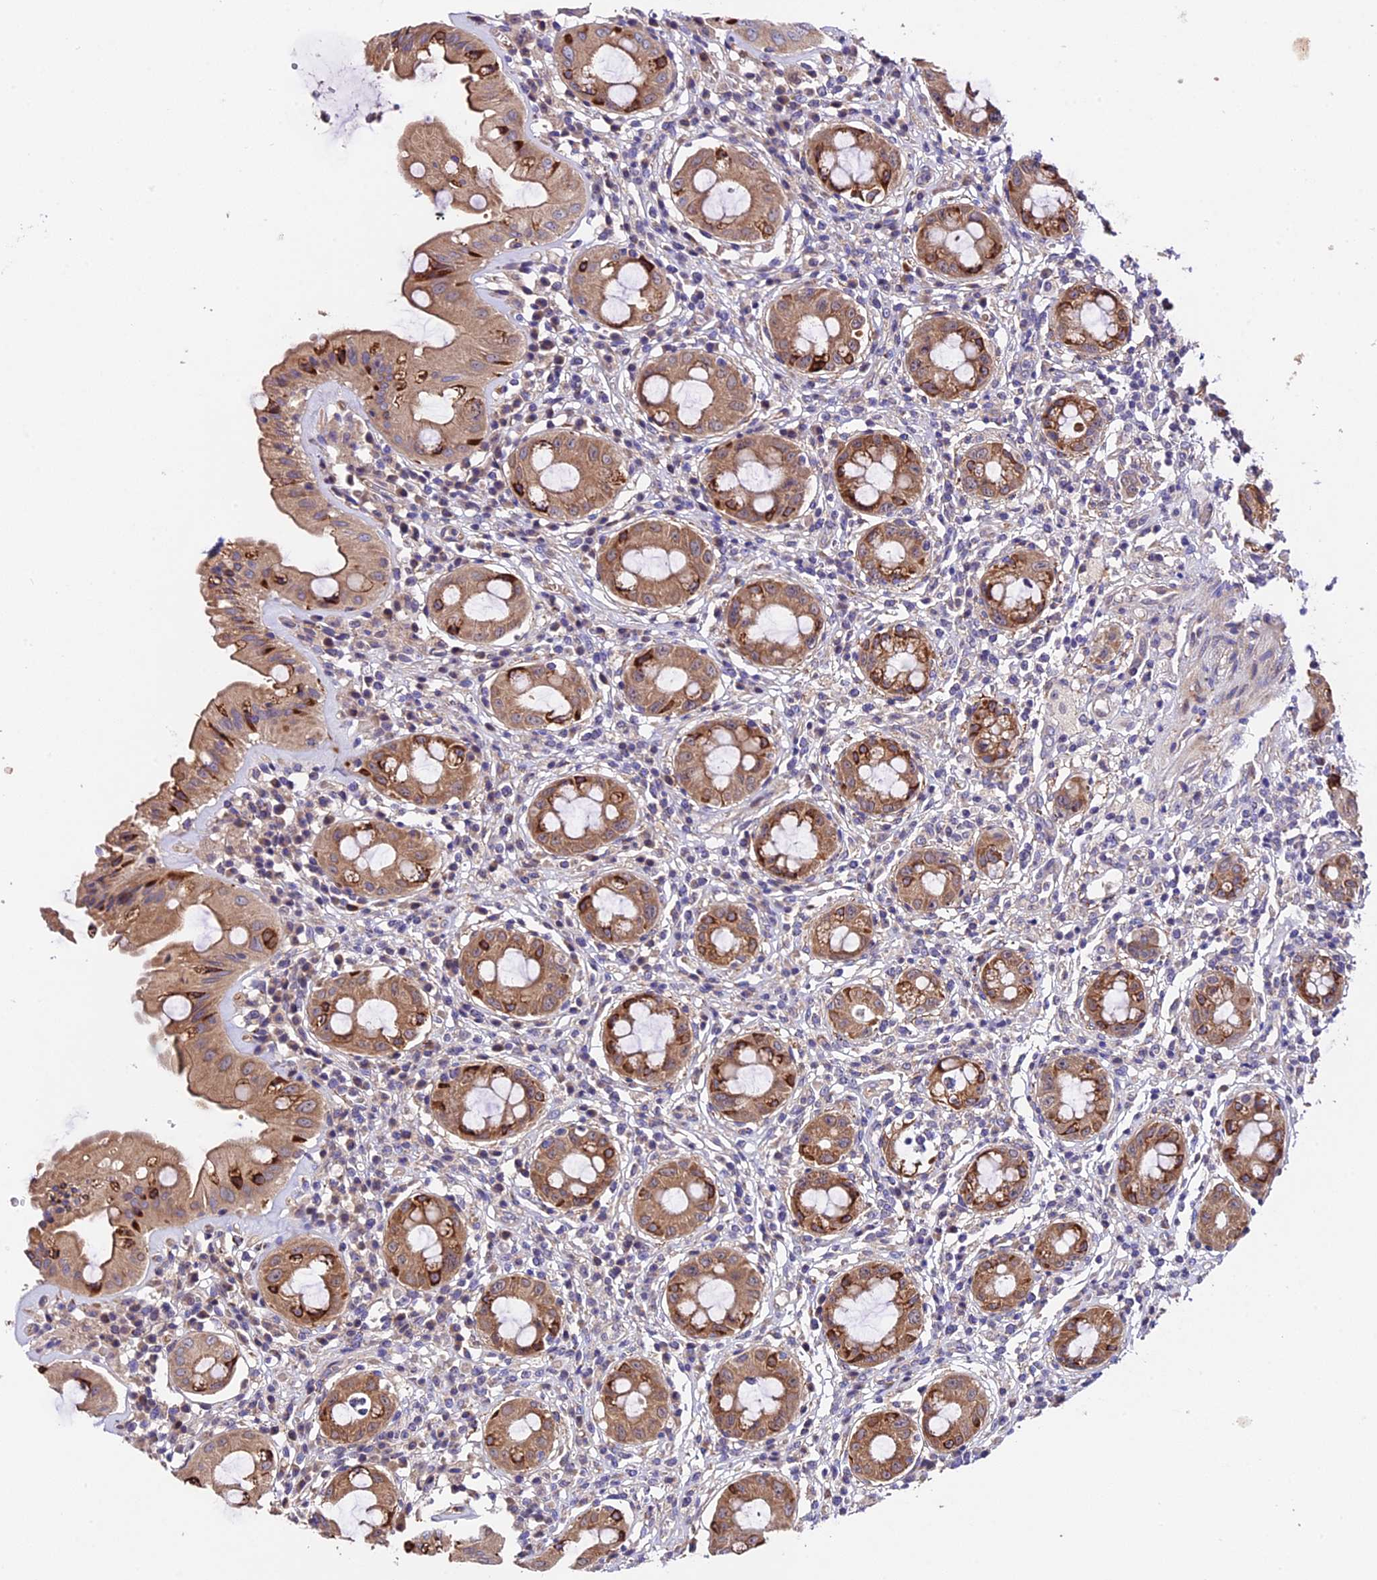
{"staining": {"intensity": "moderate", "quantity": ">75%", "location": "cytoplasmic/membranous"}, "tissue": "rectum", "cell_type": "Glandular cells", "image_type": "normal", "snomed": [{"axis": "morphology", "description": "Normal tissue, NOS"}, {"axis": "topography", "description": "Rectum"}], "caption": "Protein staining exhibits moderate cytoplasmic/membranous expression in about >75% of glandular cells in normal rectum. The staining was performed using DAB (3,3'-diaminobenzidine) to visualize the protein expression in brown, while the nuclei were stained in blue with hematoxylin (Magnification: 20x).", "gene": "TRMT1", "patient": {"sex": "female", "age": 57}}